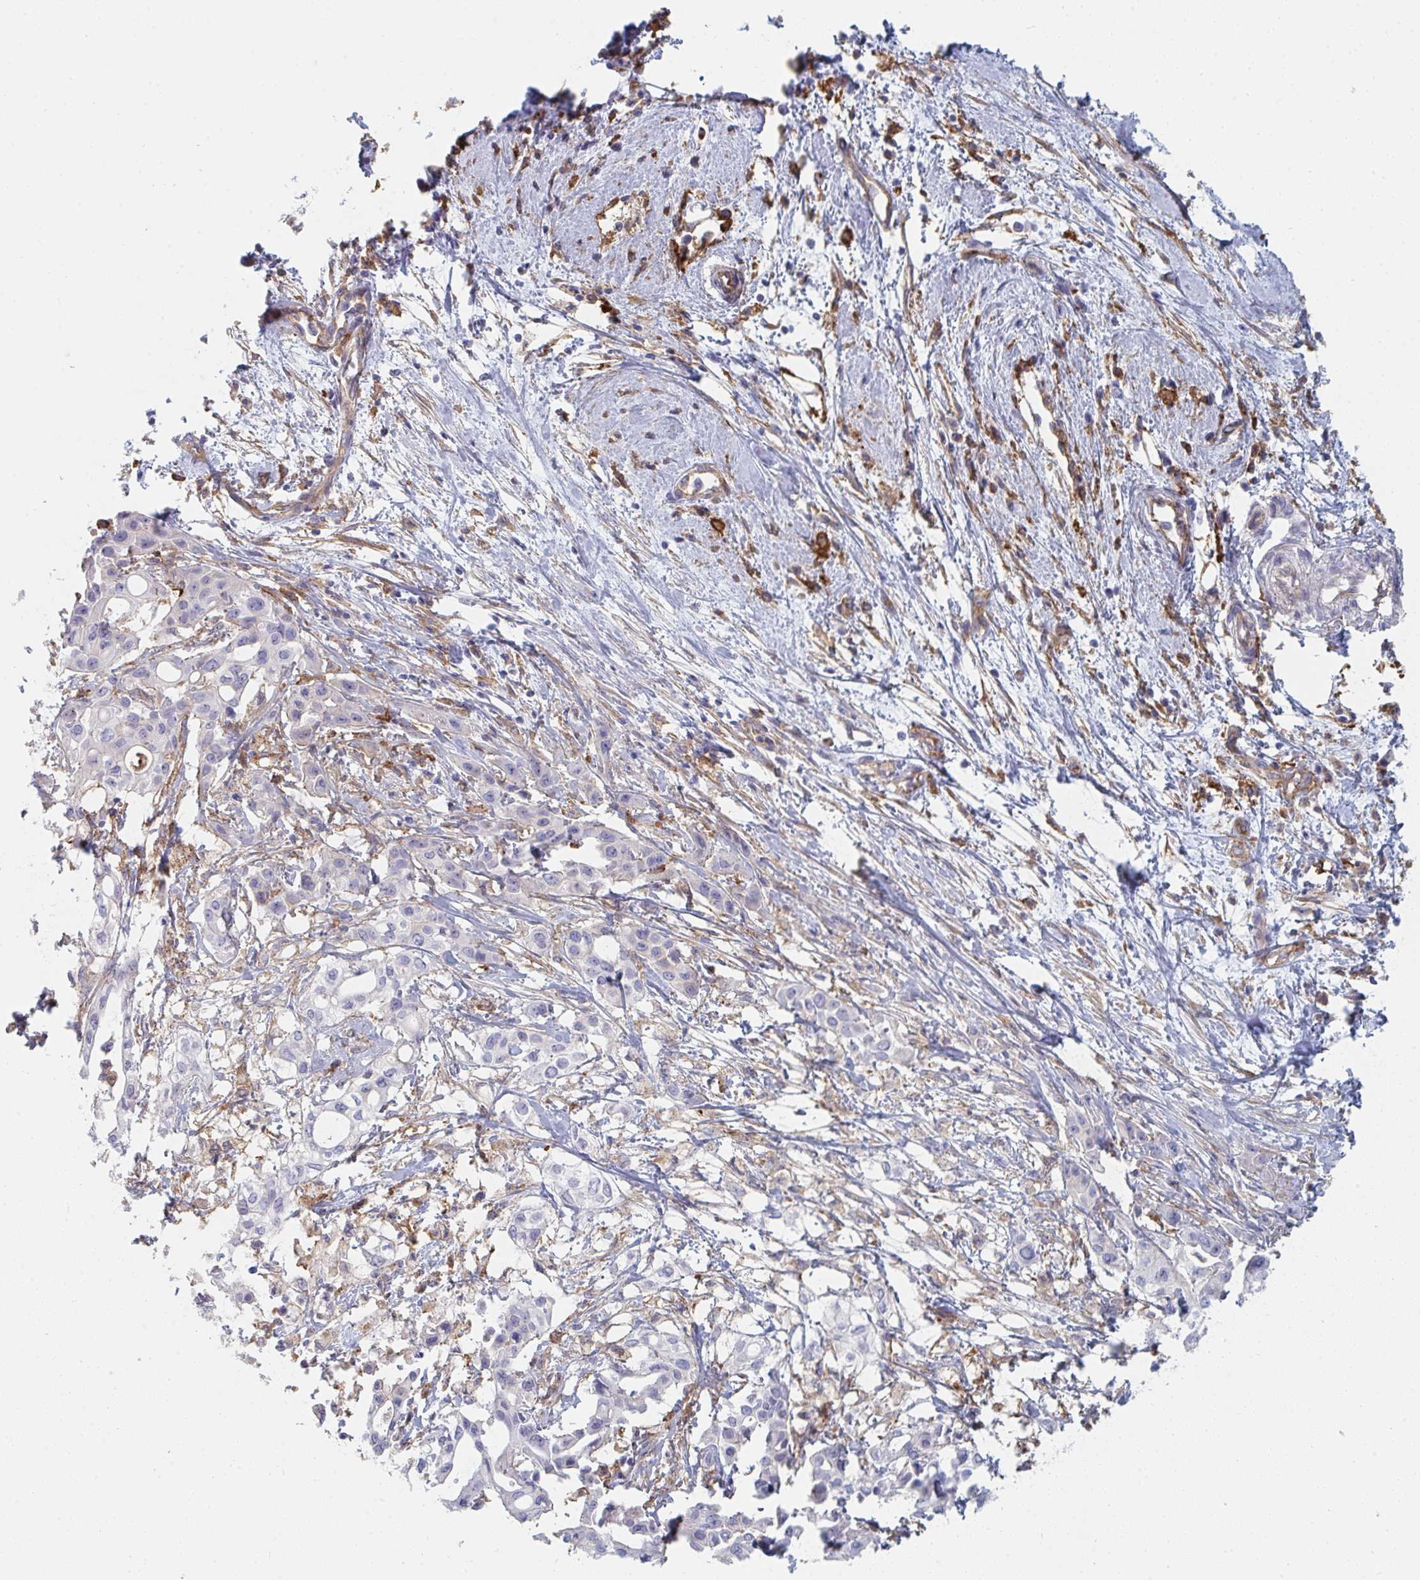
{"staining": {"intensity": "negative", "quantity": "none", "location": "none"}, "tissue": "pancreatic cancer", "cell_type": "Tumor cells", "image_type": "cancer", "snomed": [{"axis": "morphology", "description": "Adenocarcinoma, NOS"}, {"axis": "topography", "description": "Pancreas"}], "caption": "This is an immunohistochemistry (IHC) image of human pancreatic cancer (adenocarcinoma). There is no expression in tumor cells.", "gene": "DAB2", "patient": {"sex": "female", "age": 68}}